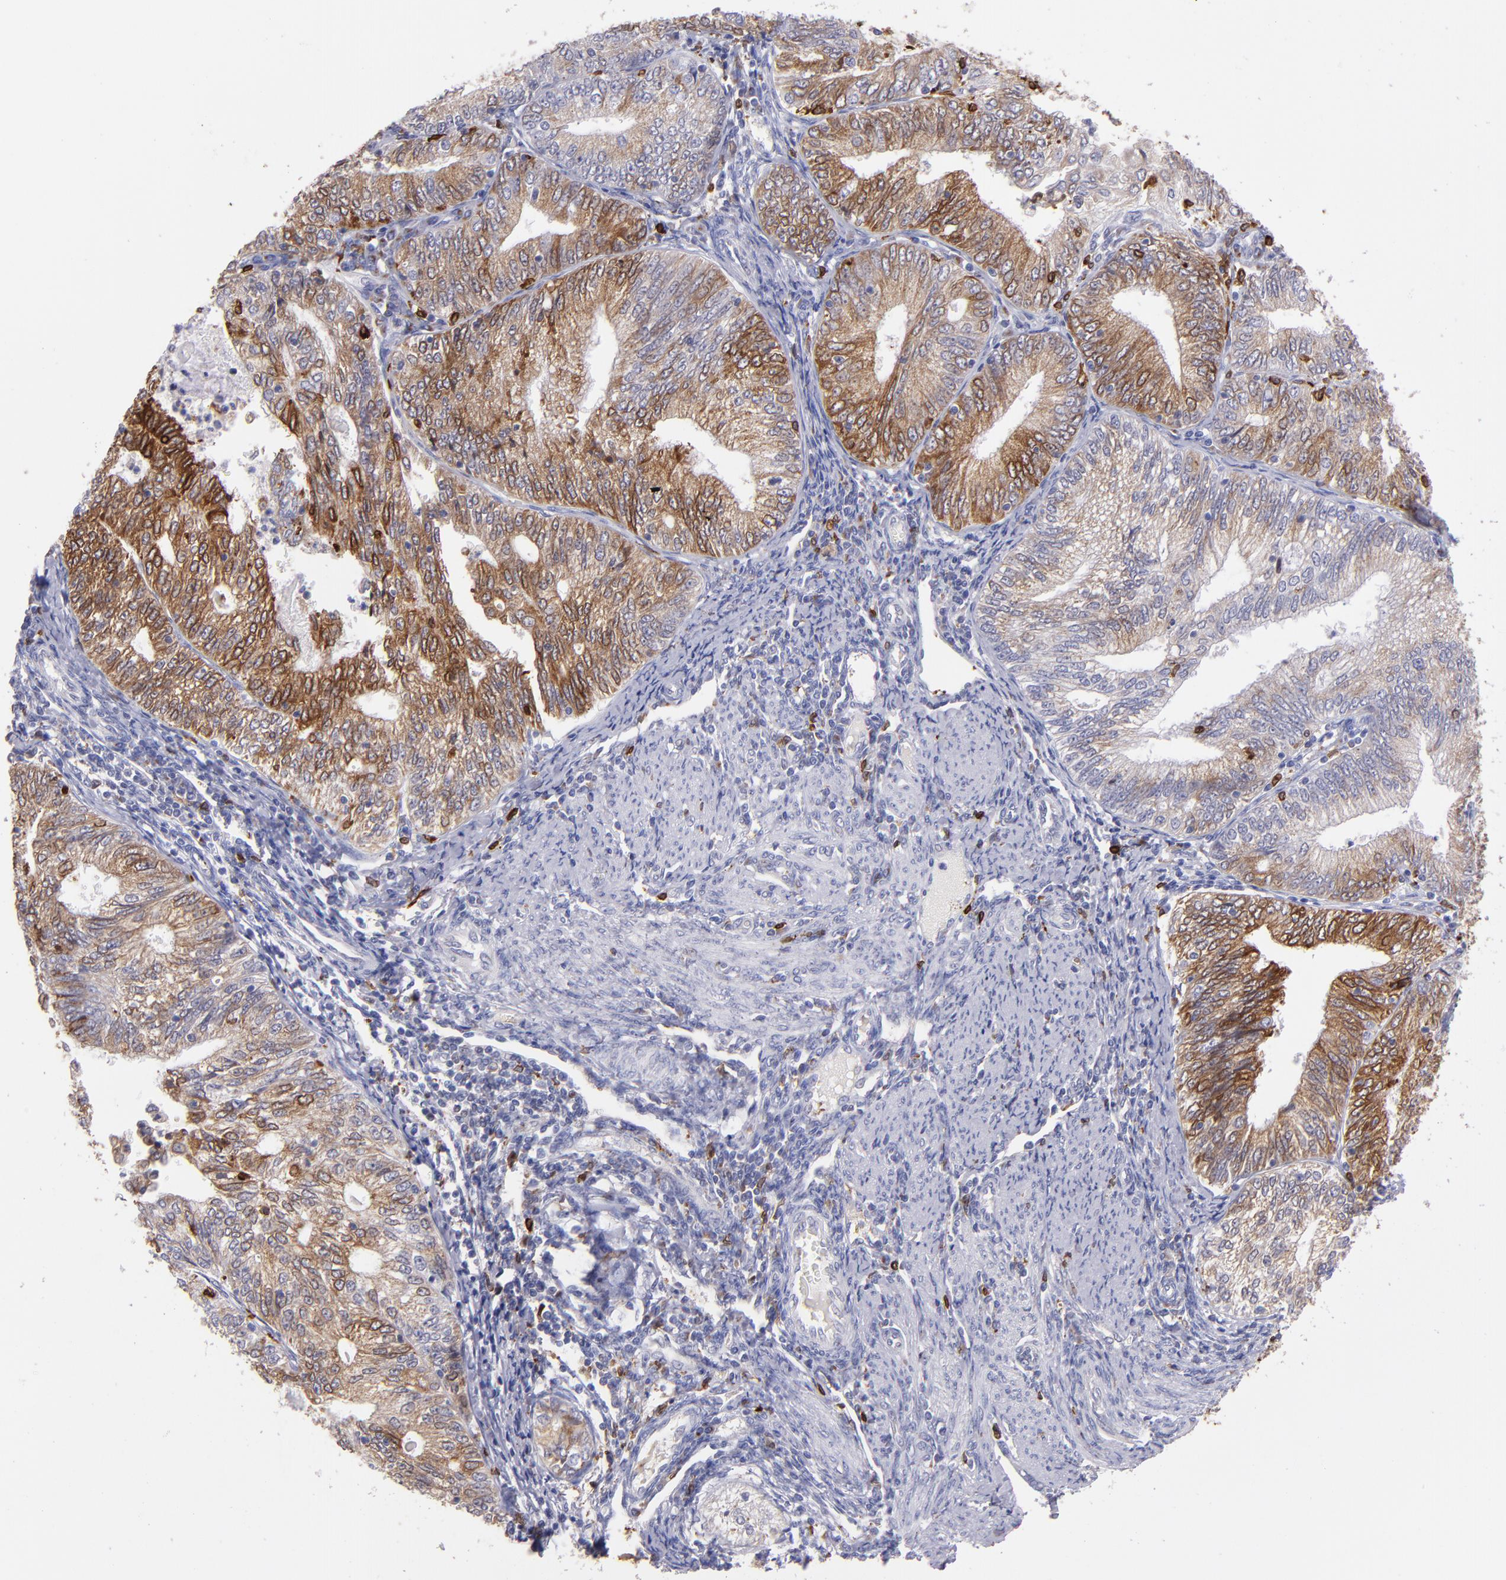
{"staining": {"intensity": "strong", "quantity": "25%-75%", "location": "cytoplasmic/membranous"}, "tissue": "endometrial cancer", "cell_type": "Tumor cells", "image_type": "cancer", "snomed": [{"axis": "morphology", "description": "Adenocarcinoma, NOS"}, {"axis": "topography", "description": "Endometrium"}], "caption": "Protein staining by IHC reveals strong cytoplasmic/membranous positivity in about 25%-75% of tumor cells in endometrial adenocarcinoma. Nuclei are stained in blue.", "gene": "PTGS1", "patient": {"sex": "female", "age": 69}}